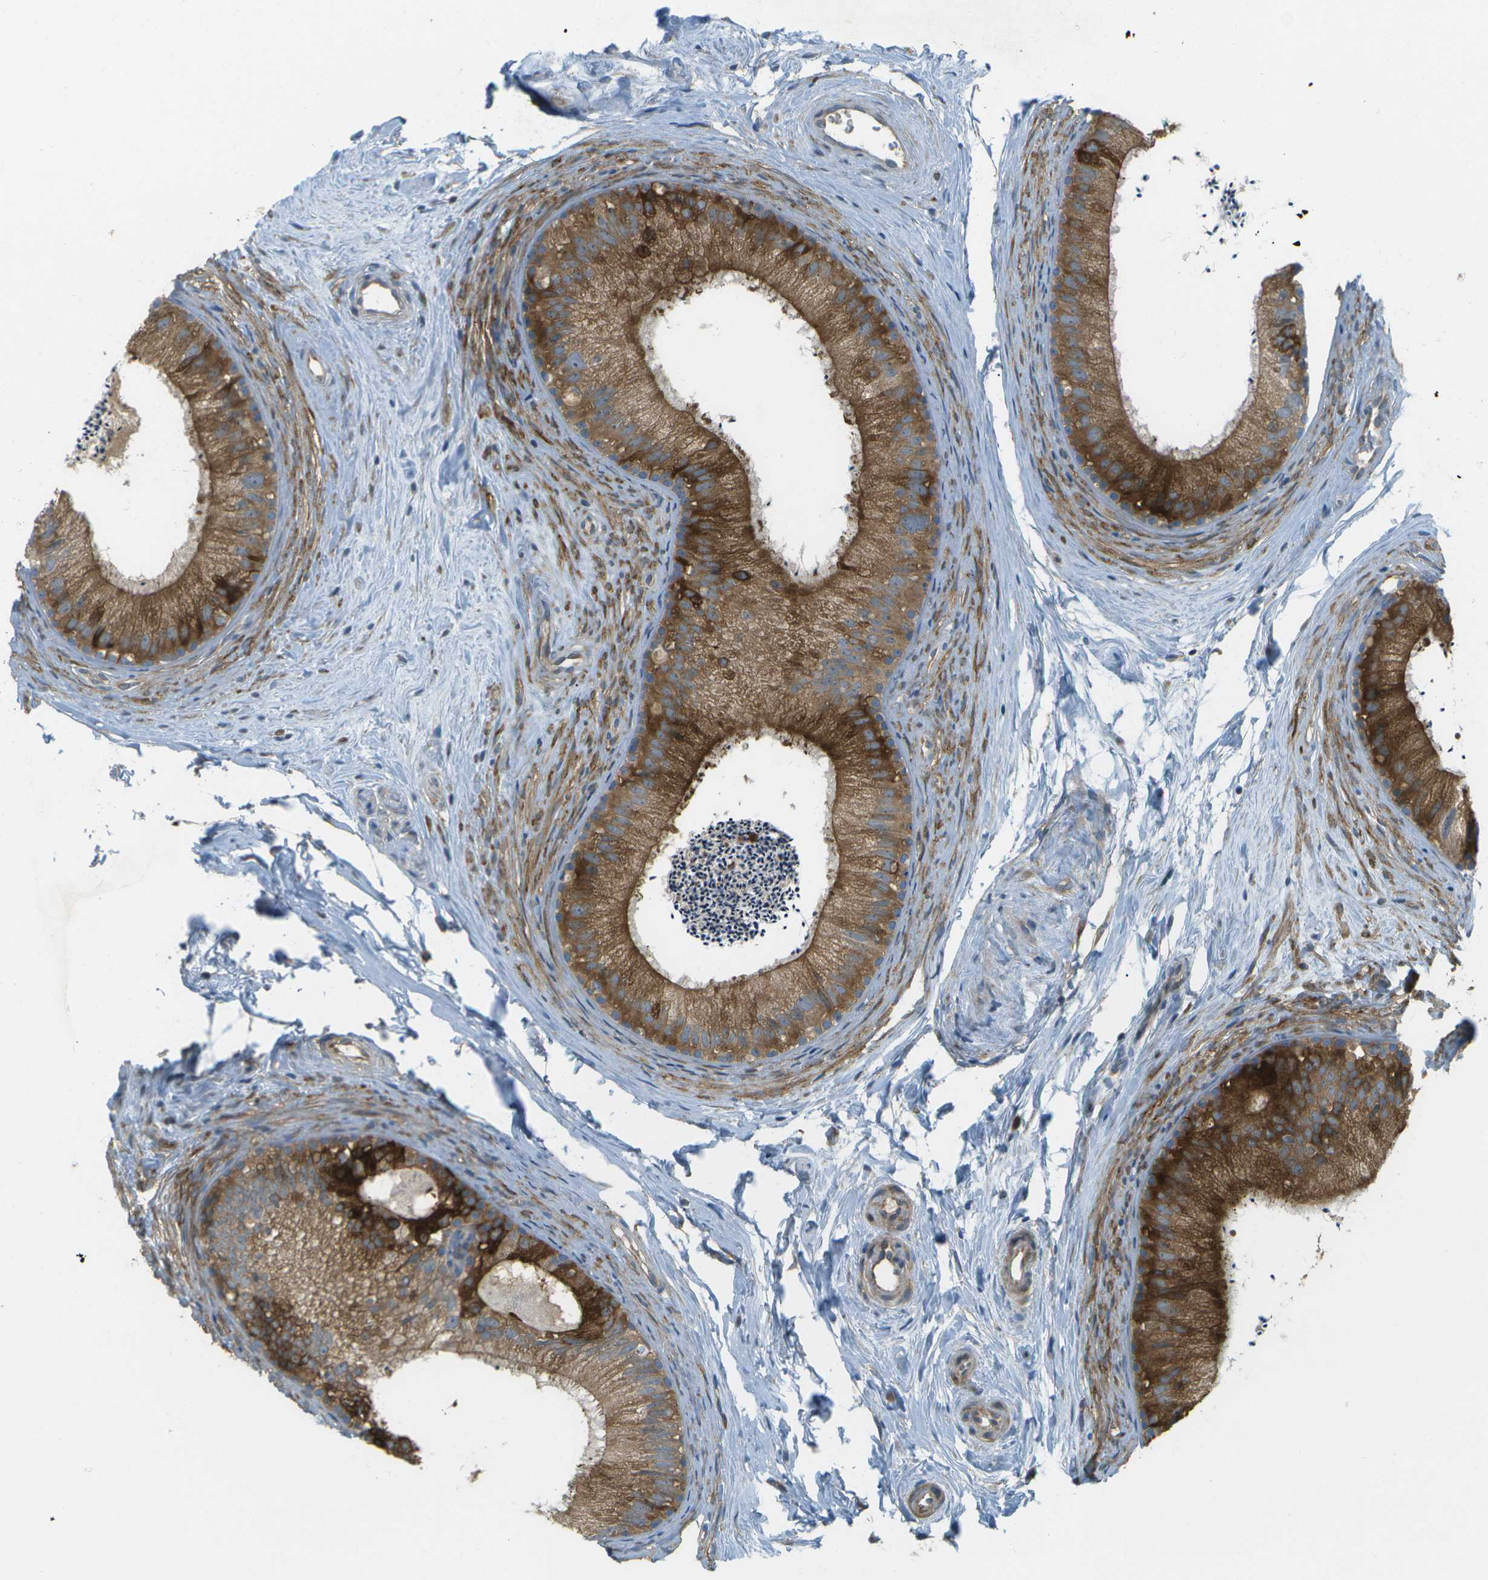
{"staining": {"intensity": "strong", "quantity": ">75%", "location": "cytoplasmic/membranous"}, "tissue": "epididymis", "cell_type": "Glandular cells", "image_type": "normal", "snomed": [{"axis": "morphology", "description": "Normal tissue, NOS"}, {"axis": "topography", "description": "Epididymis"}], "caption": "Immunohistochemistry (IHC) (DAB) staining of unremarkable human epididymis reveals strong cytoplasmic/membranous protein positivity in approximately >75% of glandular cells. The protein of interest is shown in brown color, while the nuclei are stained blue.", "gene": "WNK2", "patient": {"sex": "male", "age": 56}}